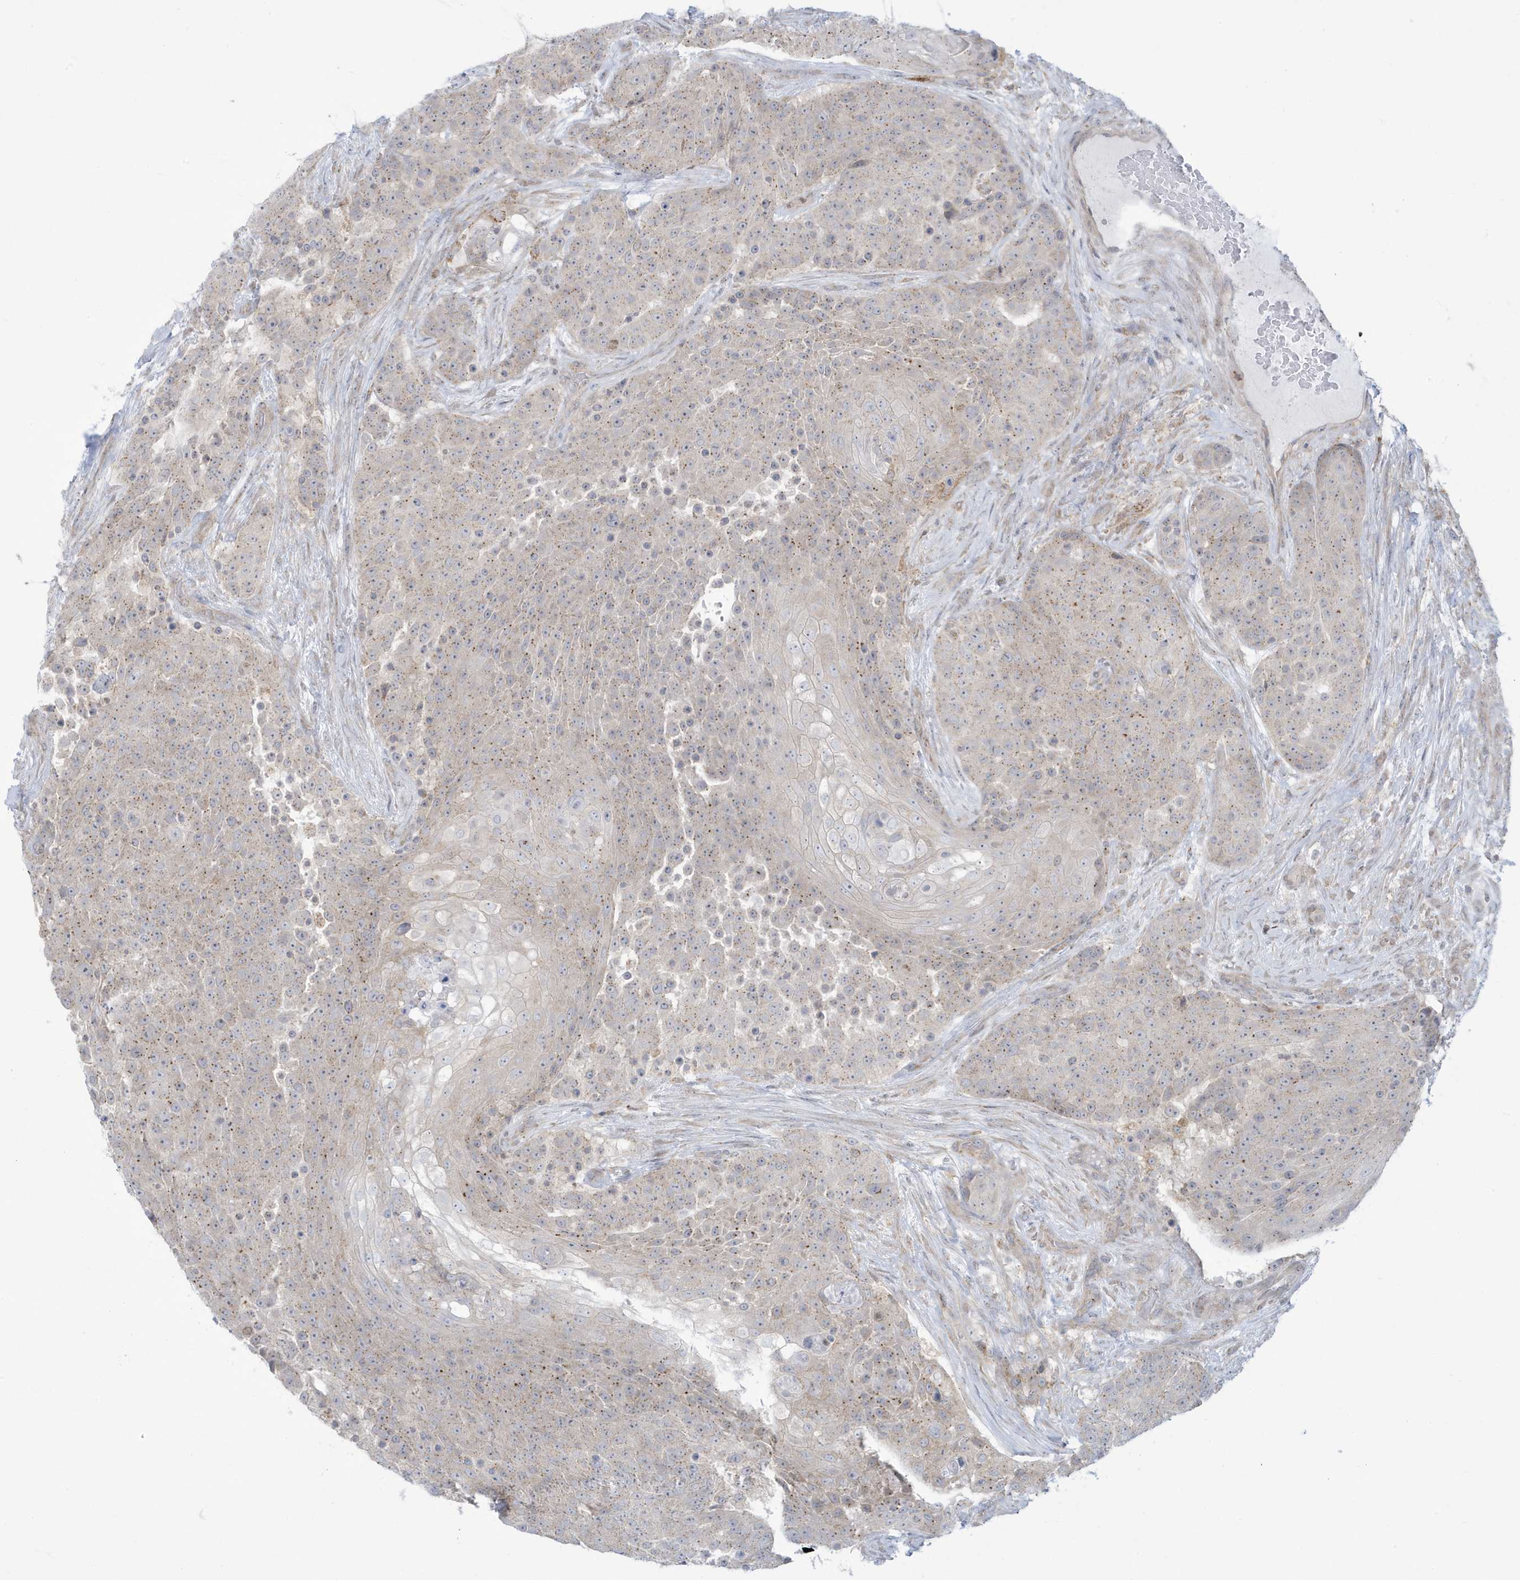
{"staining": {"intensity": "weak", "quantity": "25%-75%", "location": "cytoplasmic/membranous"}, "tissue": "urothelial cancer", "cell_type": "Tumor cells", "image_type": "cancer", "snomed": [{"axis": "morphology", "description": "Urothelial carcinoma, High grade"}, {"axis": "topography", "description": "Urinary bladder"}], "caption": "Urothelial carcinoma (high-grade) tissue displays weak cytoplasmic/membranous staining in approximately 25%-75% of tumor cells The staining was performed using DAB to visualize the protein expression in brown, while the nuclei were stained in blue with hematoxylin (Magnification: 20x).", "gene": "SLAMF9", "patient": {"sex": "female", "age": 63}}